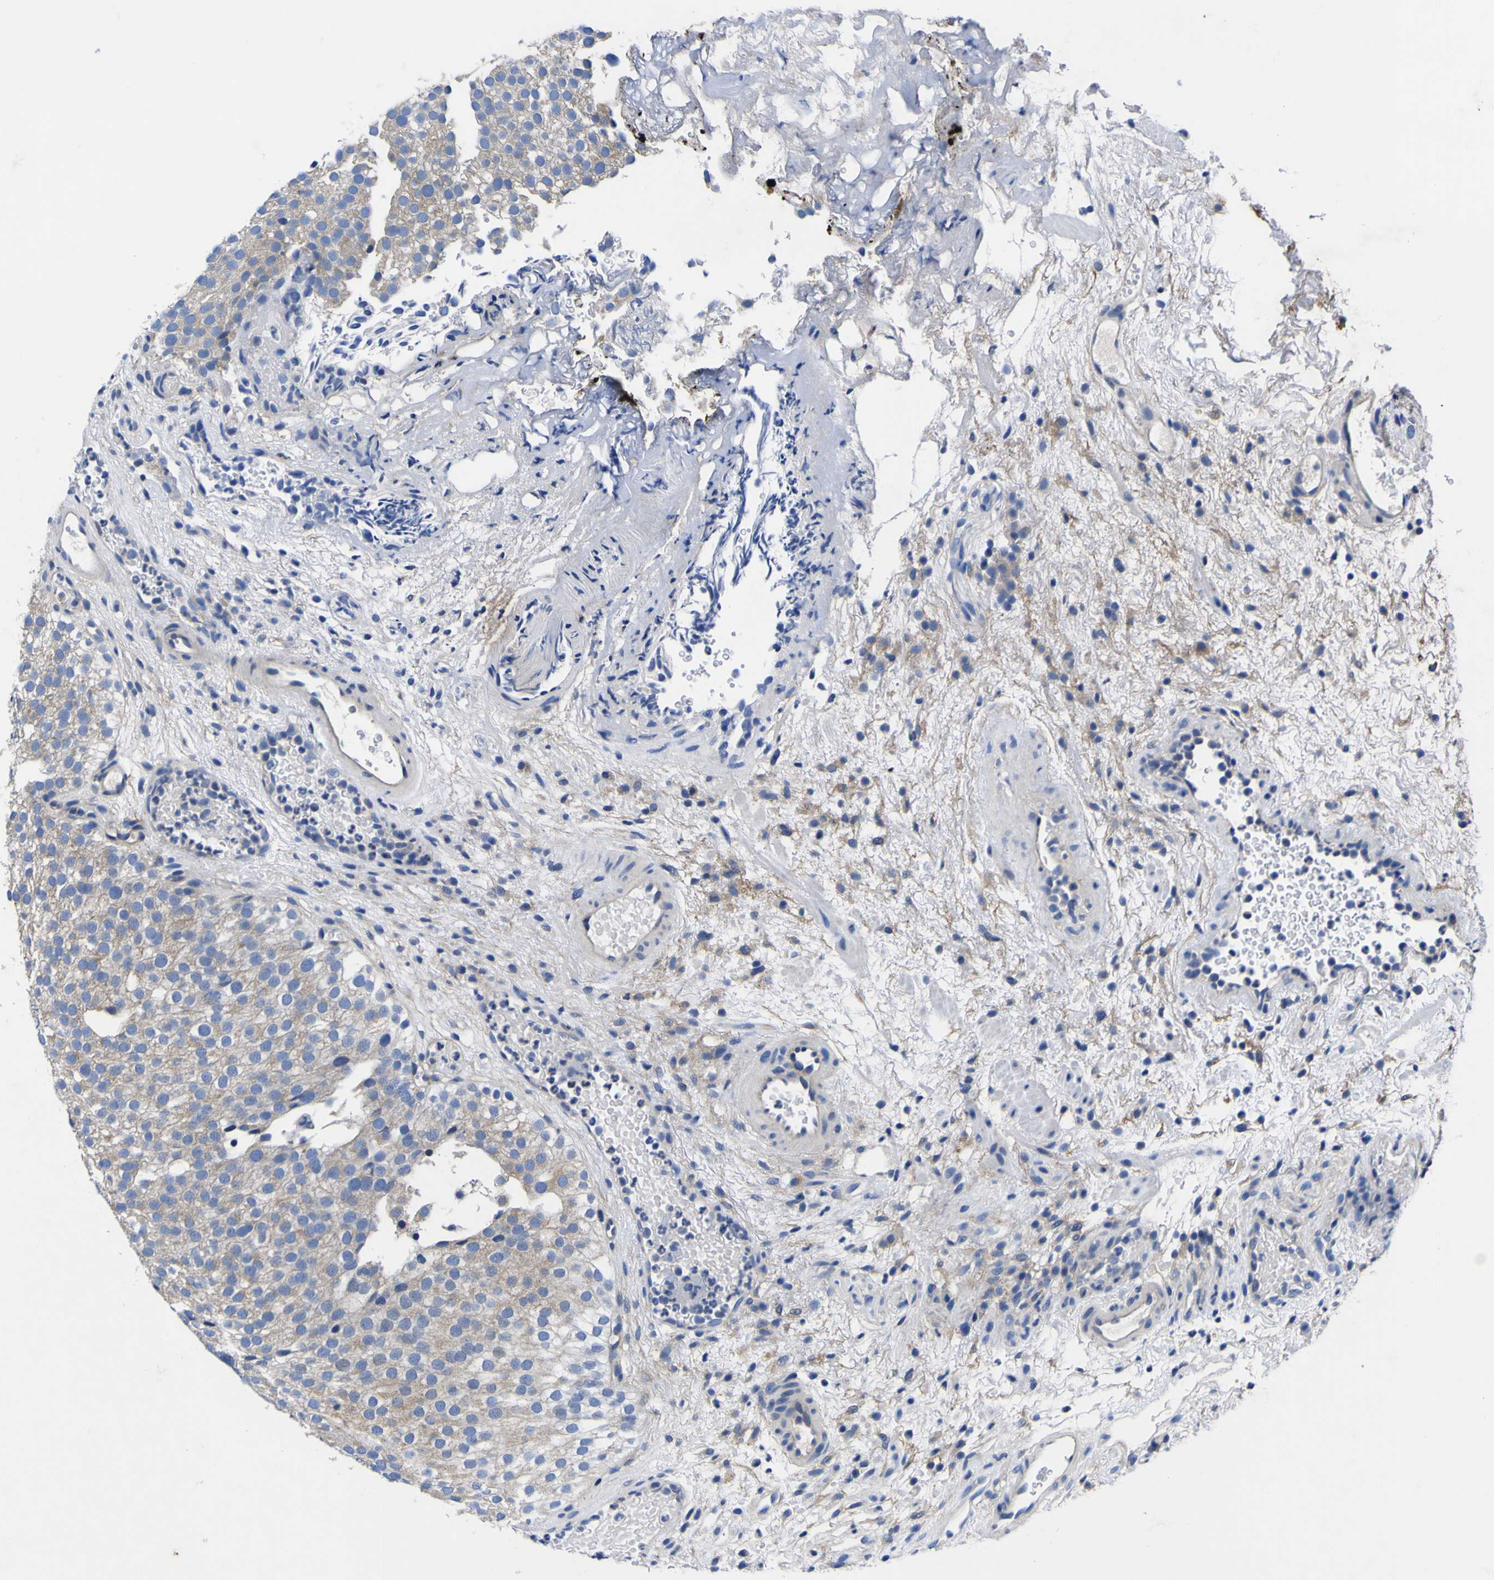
{"staining": {"intensity": "negative", "quantity": "none", "location": "none"}, "tissue": "urothelial cancer", "cell_type": "Tumor cells", "image_type": "cancer", "snomed": [{"axis": "morphology", "description": "Urothelial carcinoma, Low grade"}, {"axis": "topography", "description": "Urinary bladder"}], "caption": "The image exhibits no staining of tumor cells in urothelial cancer.", "gene": "VASN", "patient": {"sex": "male", "age": 78}}